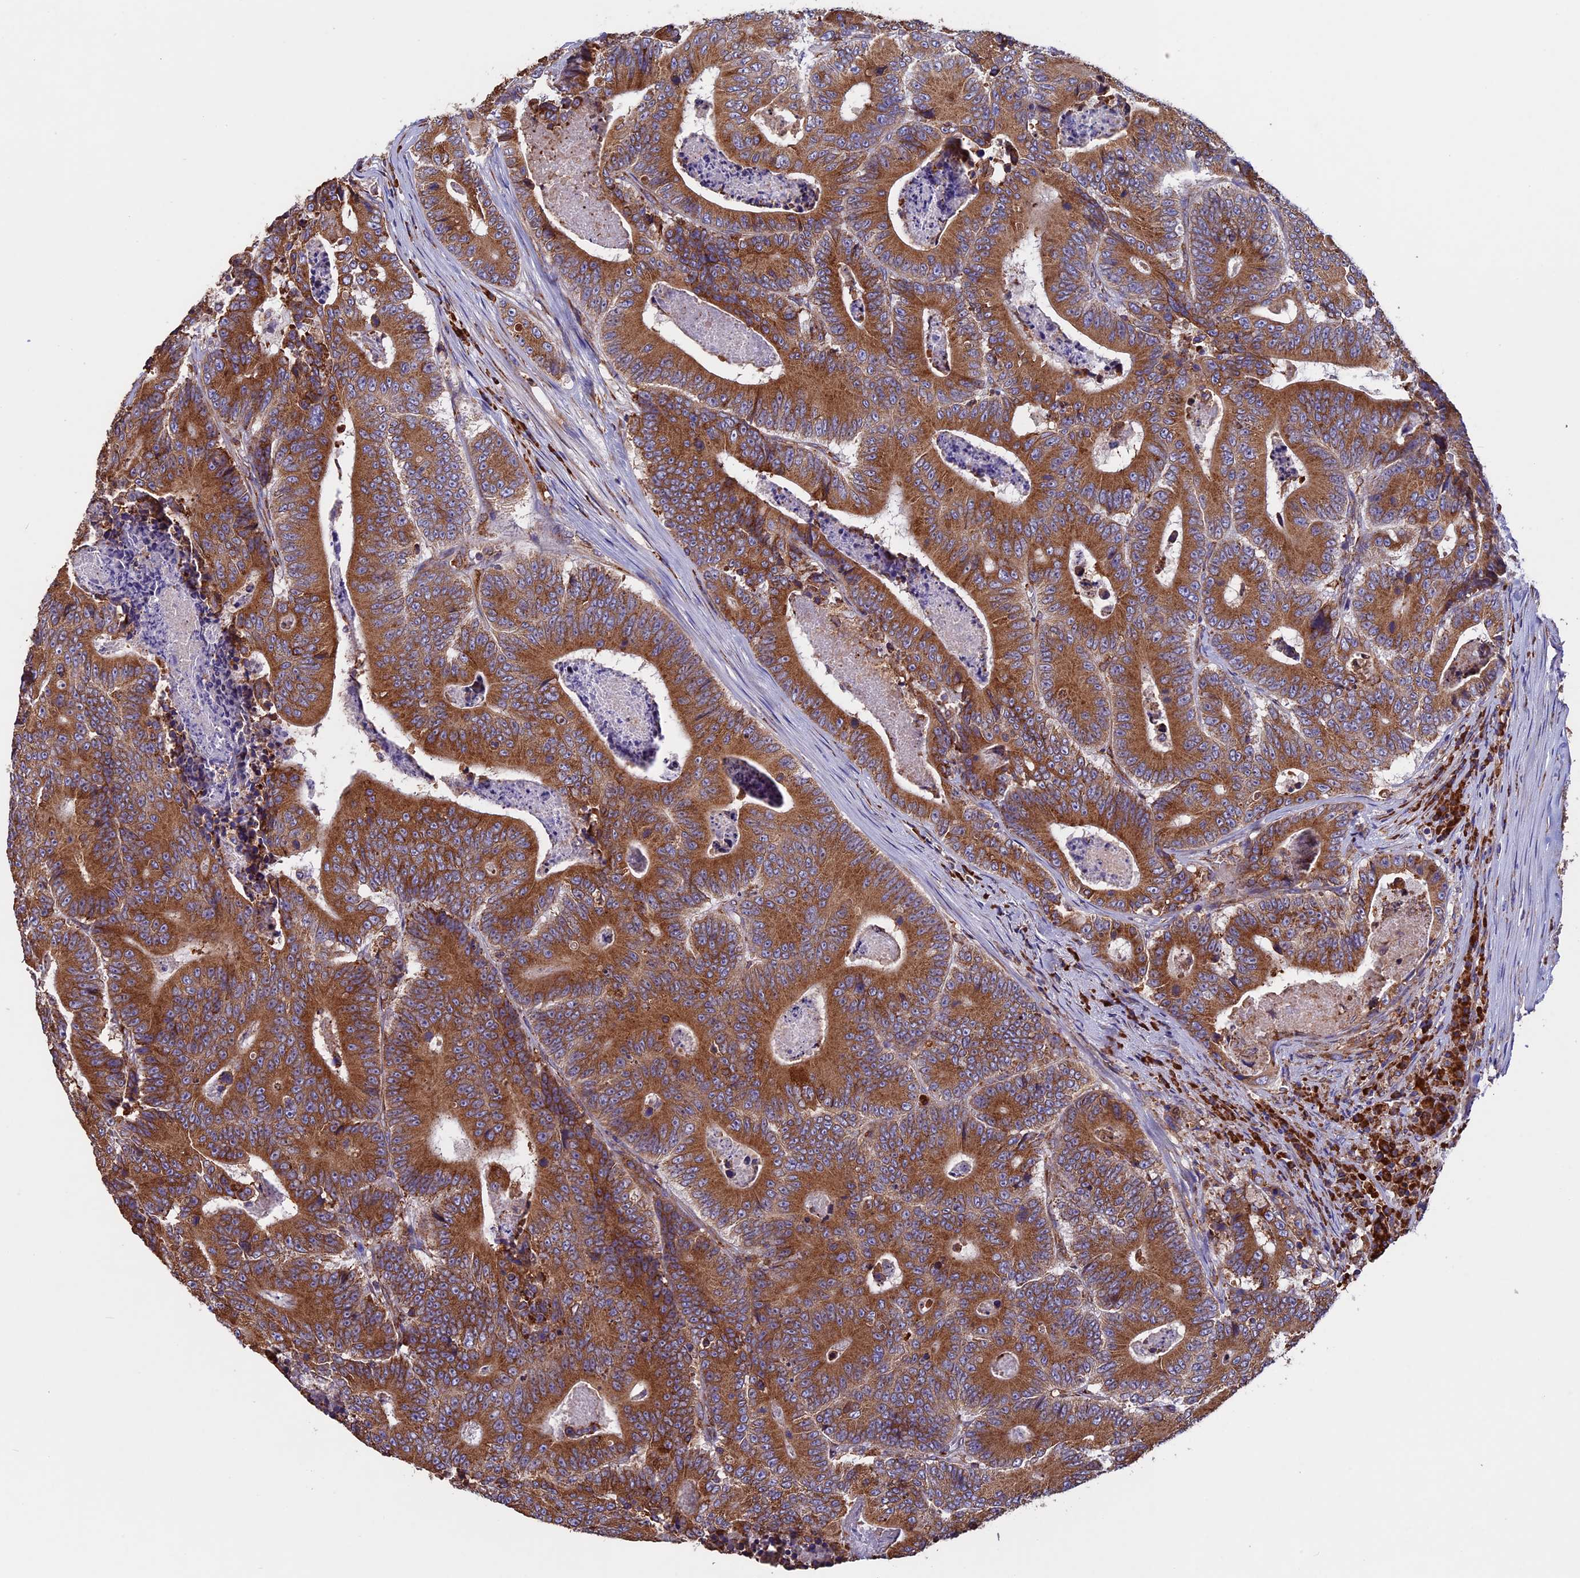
{"staining": {"intensity": "moderate", "quantity": ">75%", "location": "cytoplasmic/membranous"}, "tissue": "colorectal cancer", "cell_type": "Tumor cells", "image_type": "cancer", "snomed": [{"axis": "morphology", "description": "Adenocarcinoma, NOS"}, {"axis": "topography", "description": "Colon"}], "caption": "This is a histology image of immunohistochemistry staining of colorectal cancer (adenocarcinoma), which shows moderate staining in the cytoplasmic/membranous of tumor cells.", "gene": "BTBD3", "patient": {"sex": "male", "age": 83}}